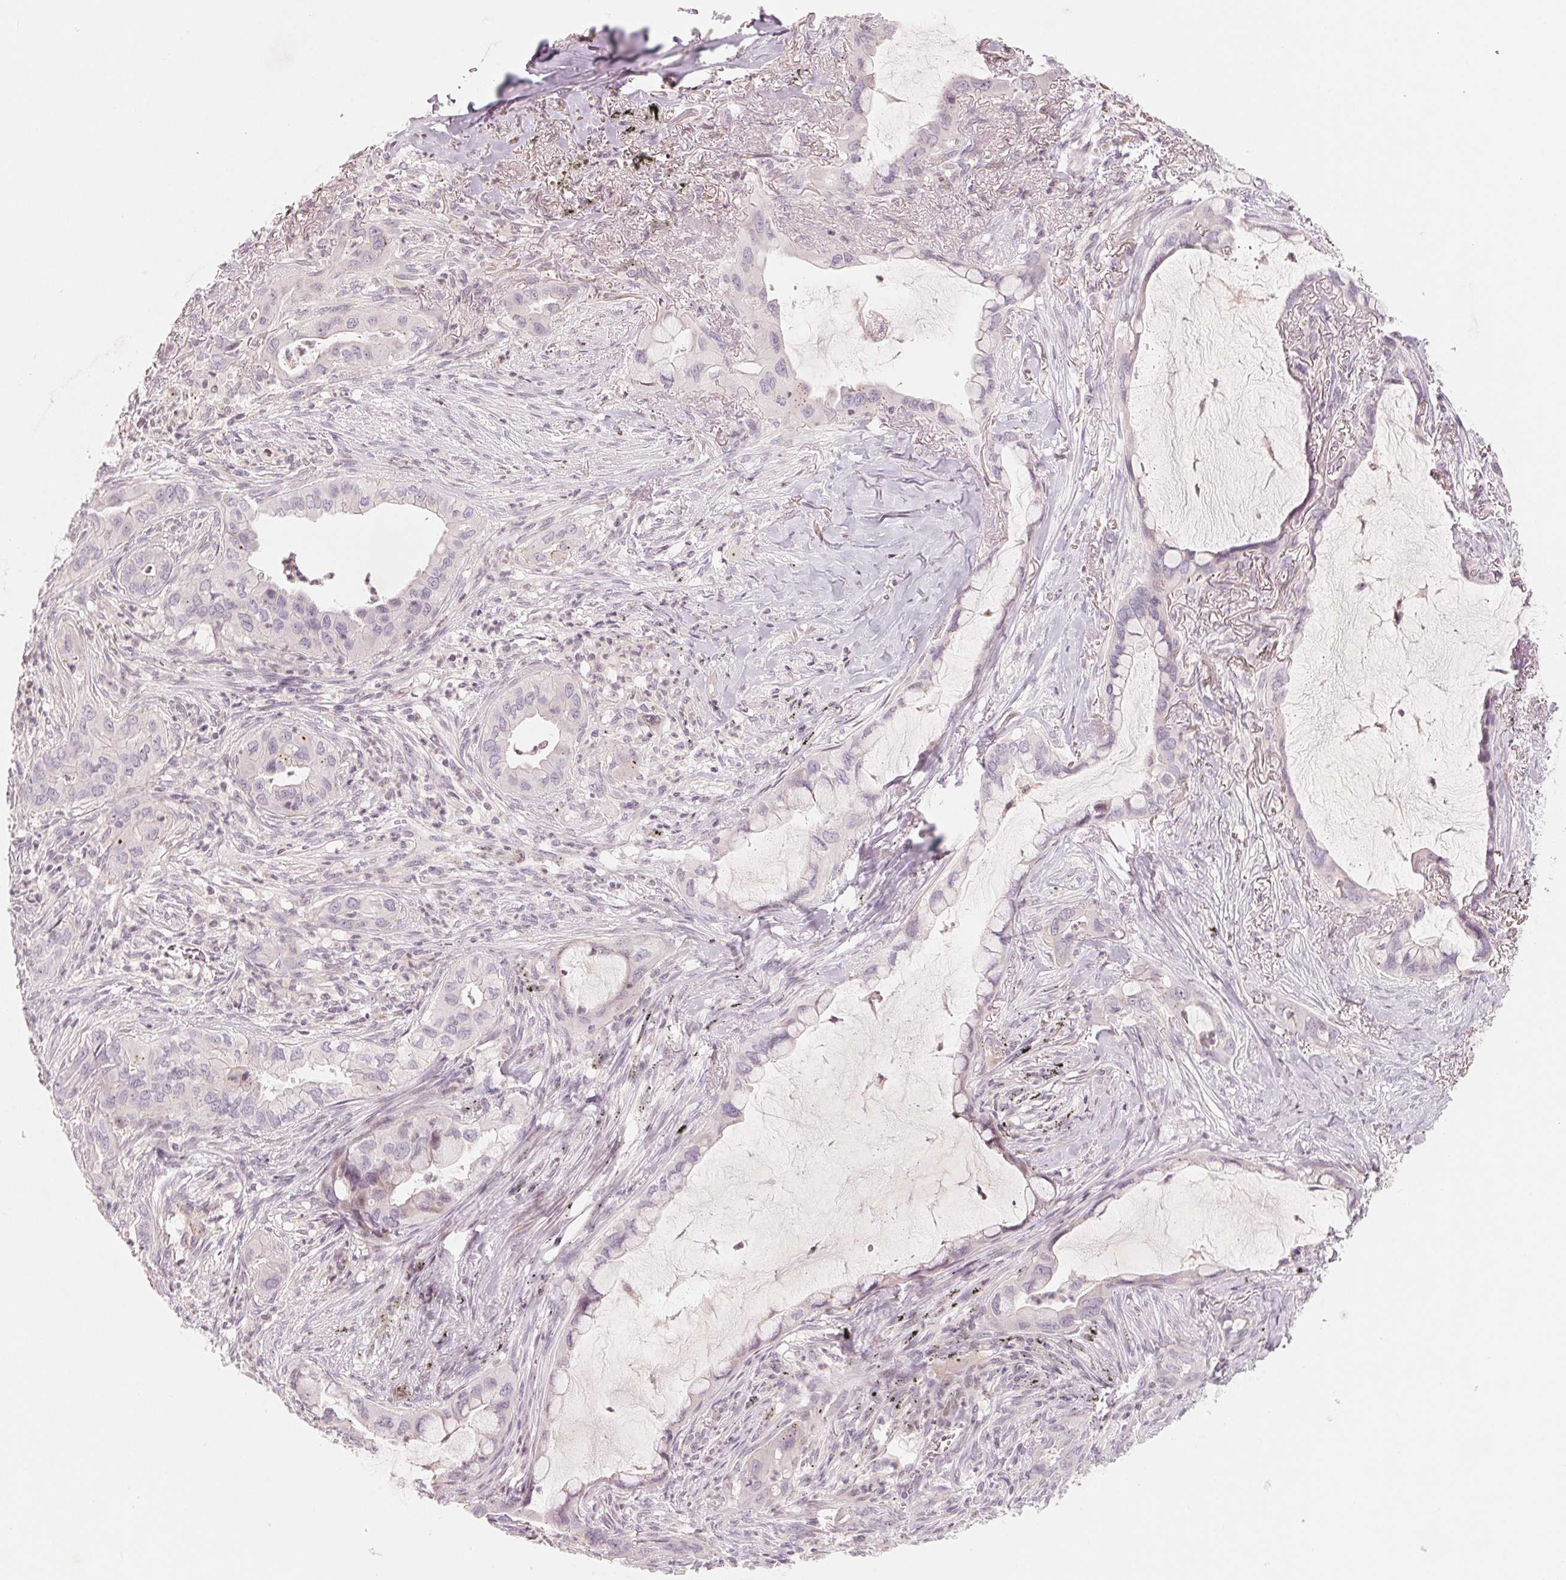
{"staining": {"intensity": "negative", "quantity": "none", "location": "none"}, "tissue": "lung cancer", "cell_type": "Tumor cells", "image_type": "cancer", "snomed": [{"axis": "morphology", "description": "Adenocarcinoma, NOS"}, {"axis": "topography", "description": "Lung"}], "caption": "Human lung cancer stained for a protein using IHC reveals no positivity in tumor cells.", "gene": "SLC17A4", "patient": {"sex": "male", "age": 65}}